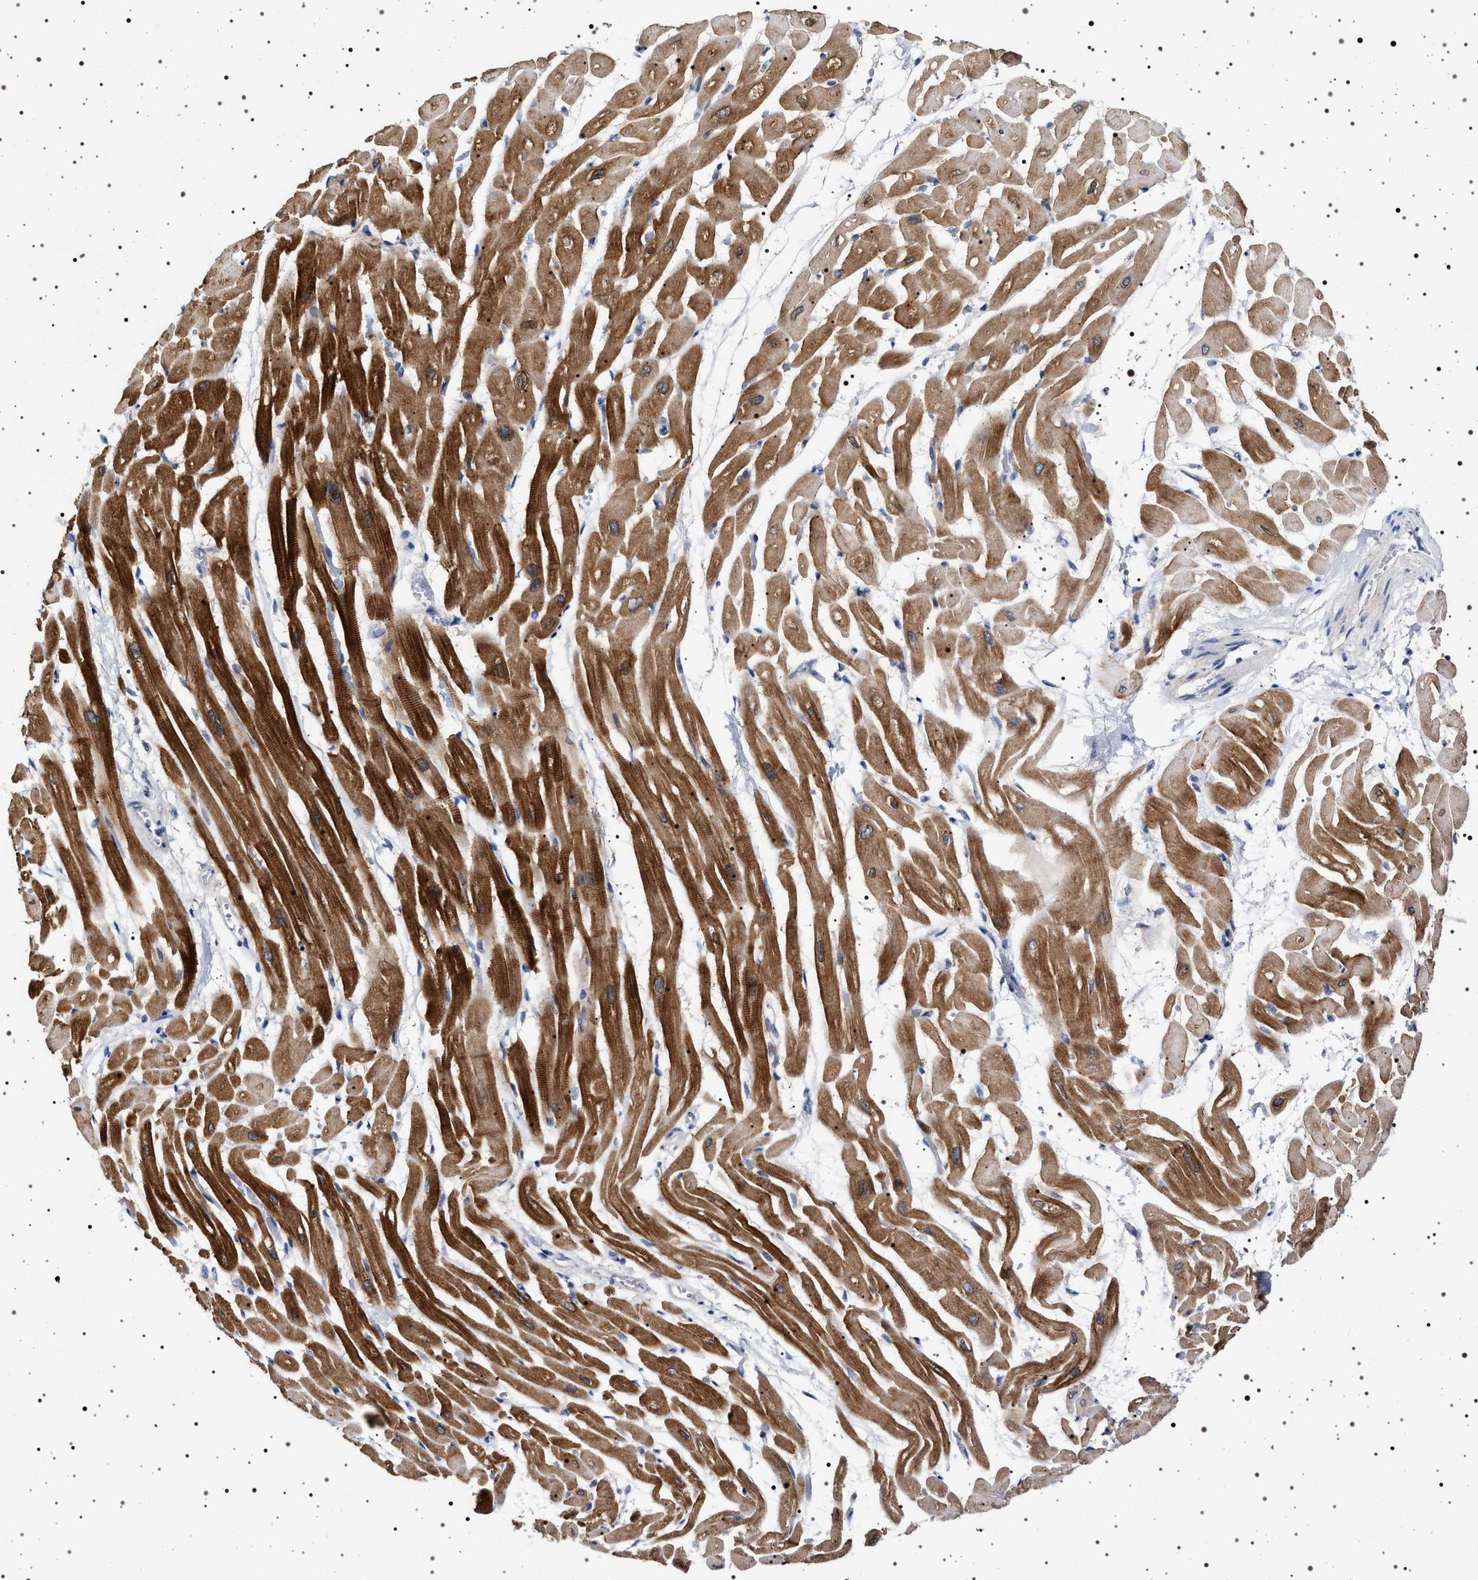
{"staining": {"intensity": "strong", "quantity": ">75%", "location": "cytoplasmic/membranous"}, "tissue": "heart muscle", "cell_type": "Cardiomyocytes", "image_type": "normal", "snomed": [{"axis": "morphology", "description": "Normal tissue, NOS"}, {"axis": "topography", "description": "Heart"}], "caption": "Normal heart muscle was stained to show a protein in brown. There is high levels of strong cytoplasmic/membranous staining in approximately >75% of cardiomyocytes.", "gene": "NAALADL2", "patient": {"sex": "male", "age": 45}}